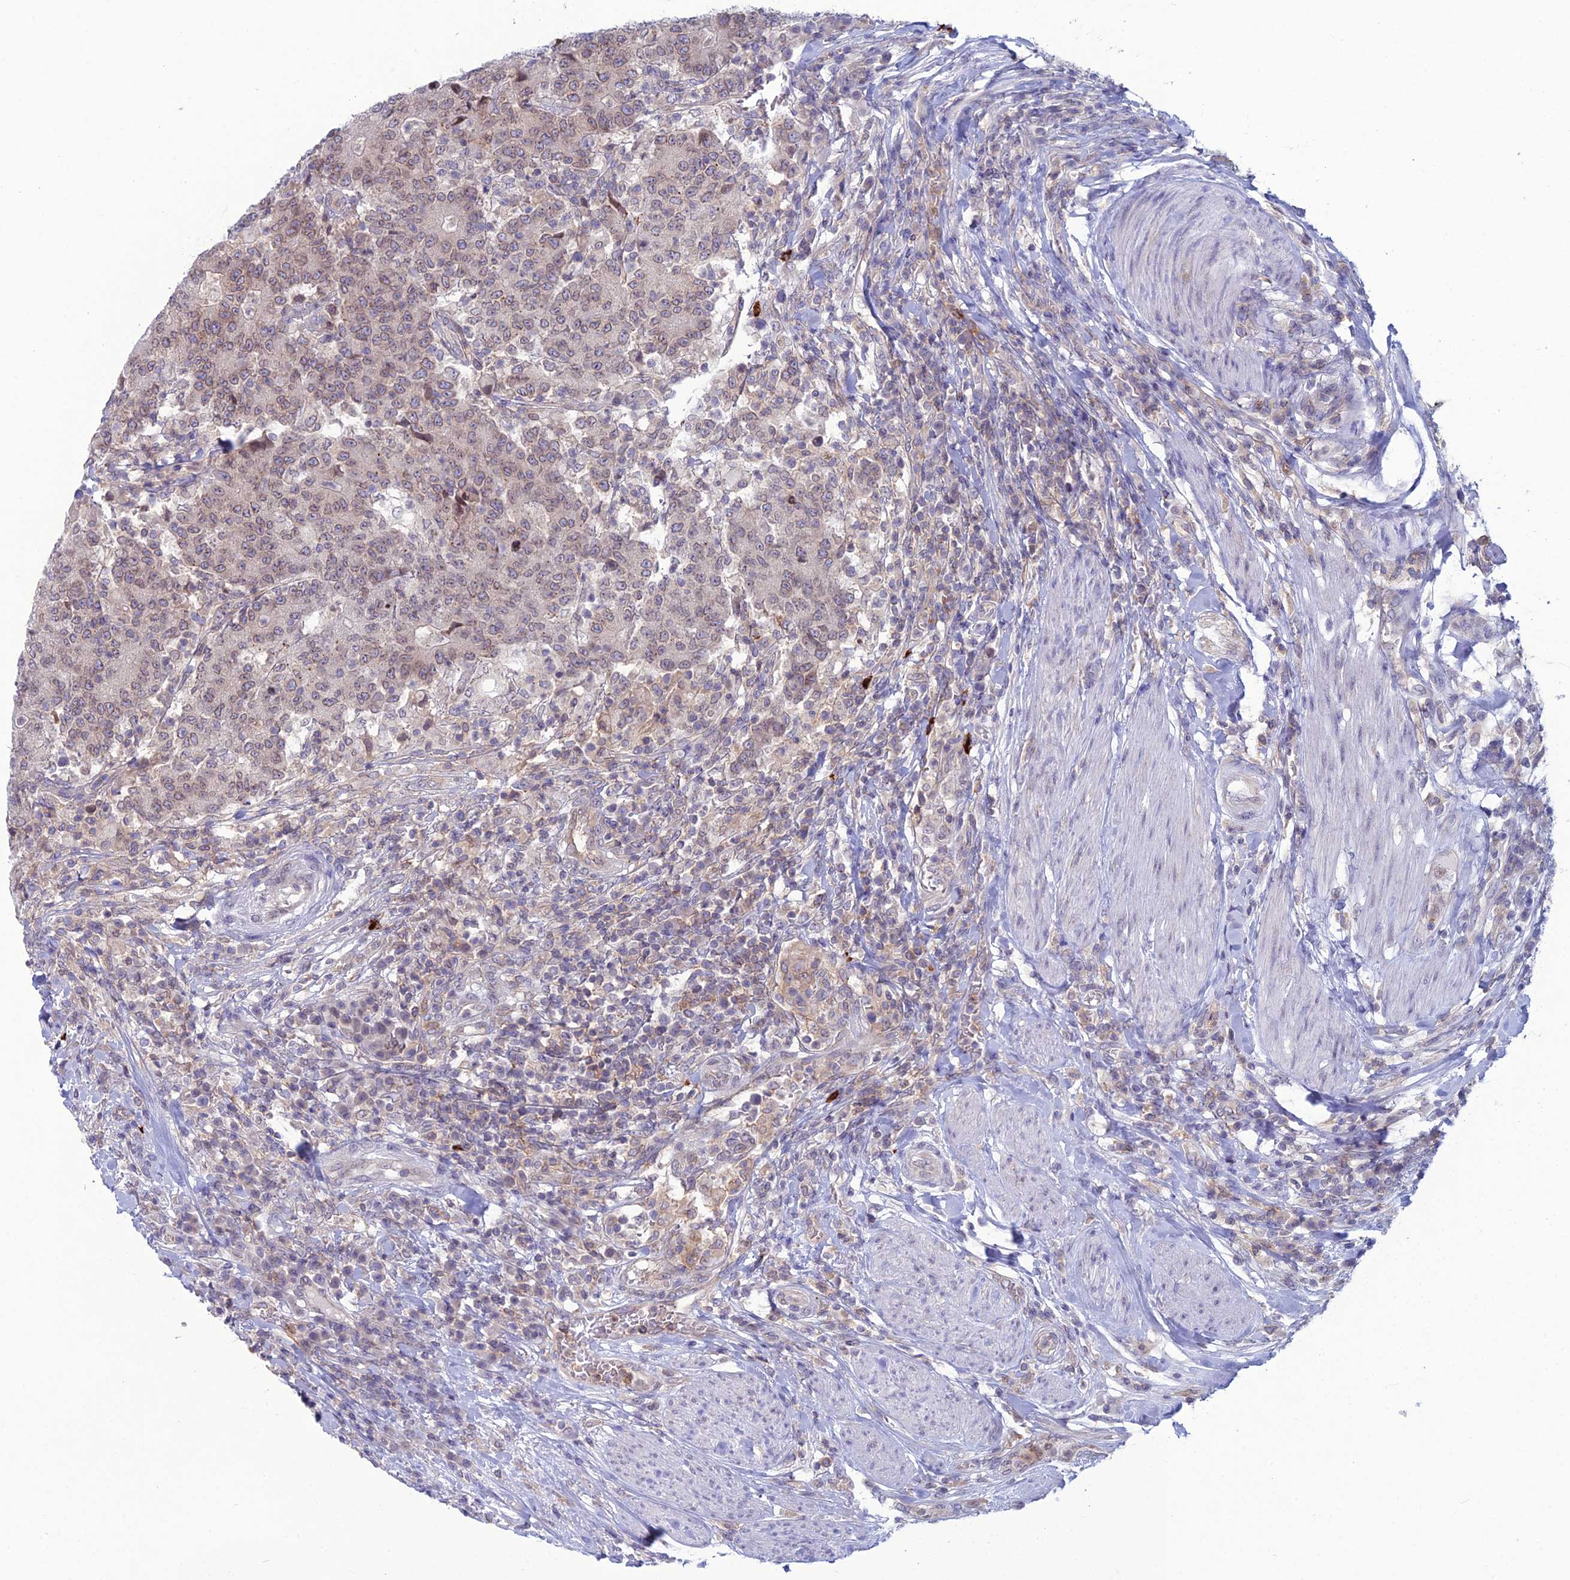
{"staining": {"intensity": "weak", "quantity": ">75%", "location": "cytoplasmic/membranous,nuclear"}, "tissue": "colorectal cancer", "cell_type": "Tumor cells", "image_type": "cancer", "snomed": [{"axis": "morphology", "description": "Adenocarcinoma, NOS"}, {"axis": "topography", "description": "Colon"}], "caption": "This image reveals IHC staining of human adenocarcinoma (colorectal), with low weak cytoplasmic/membranous and nuclear positivity in about >75% of tumor cells.", "gene": "WDR46", "patient": {"sex": "female", "age": 75}}